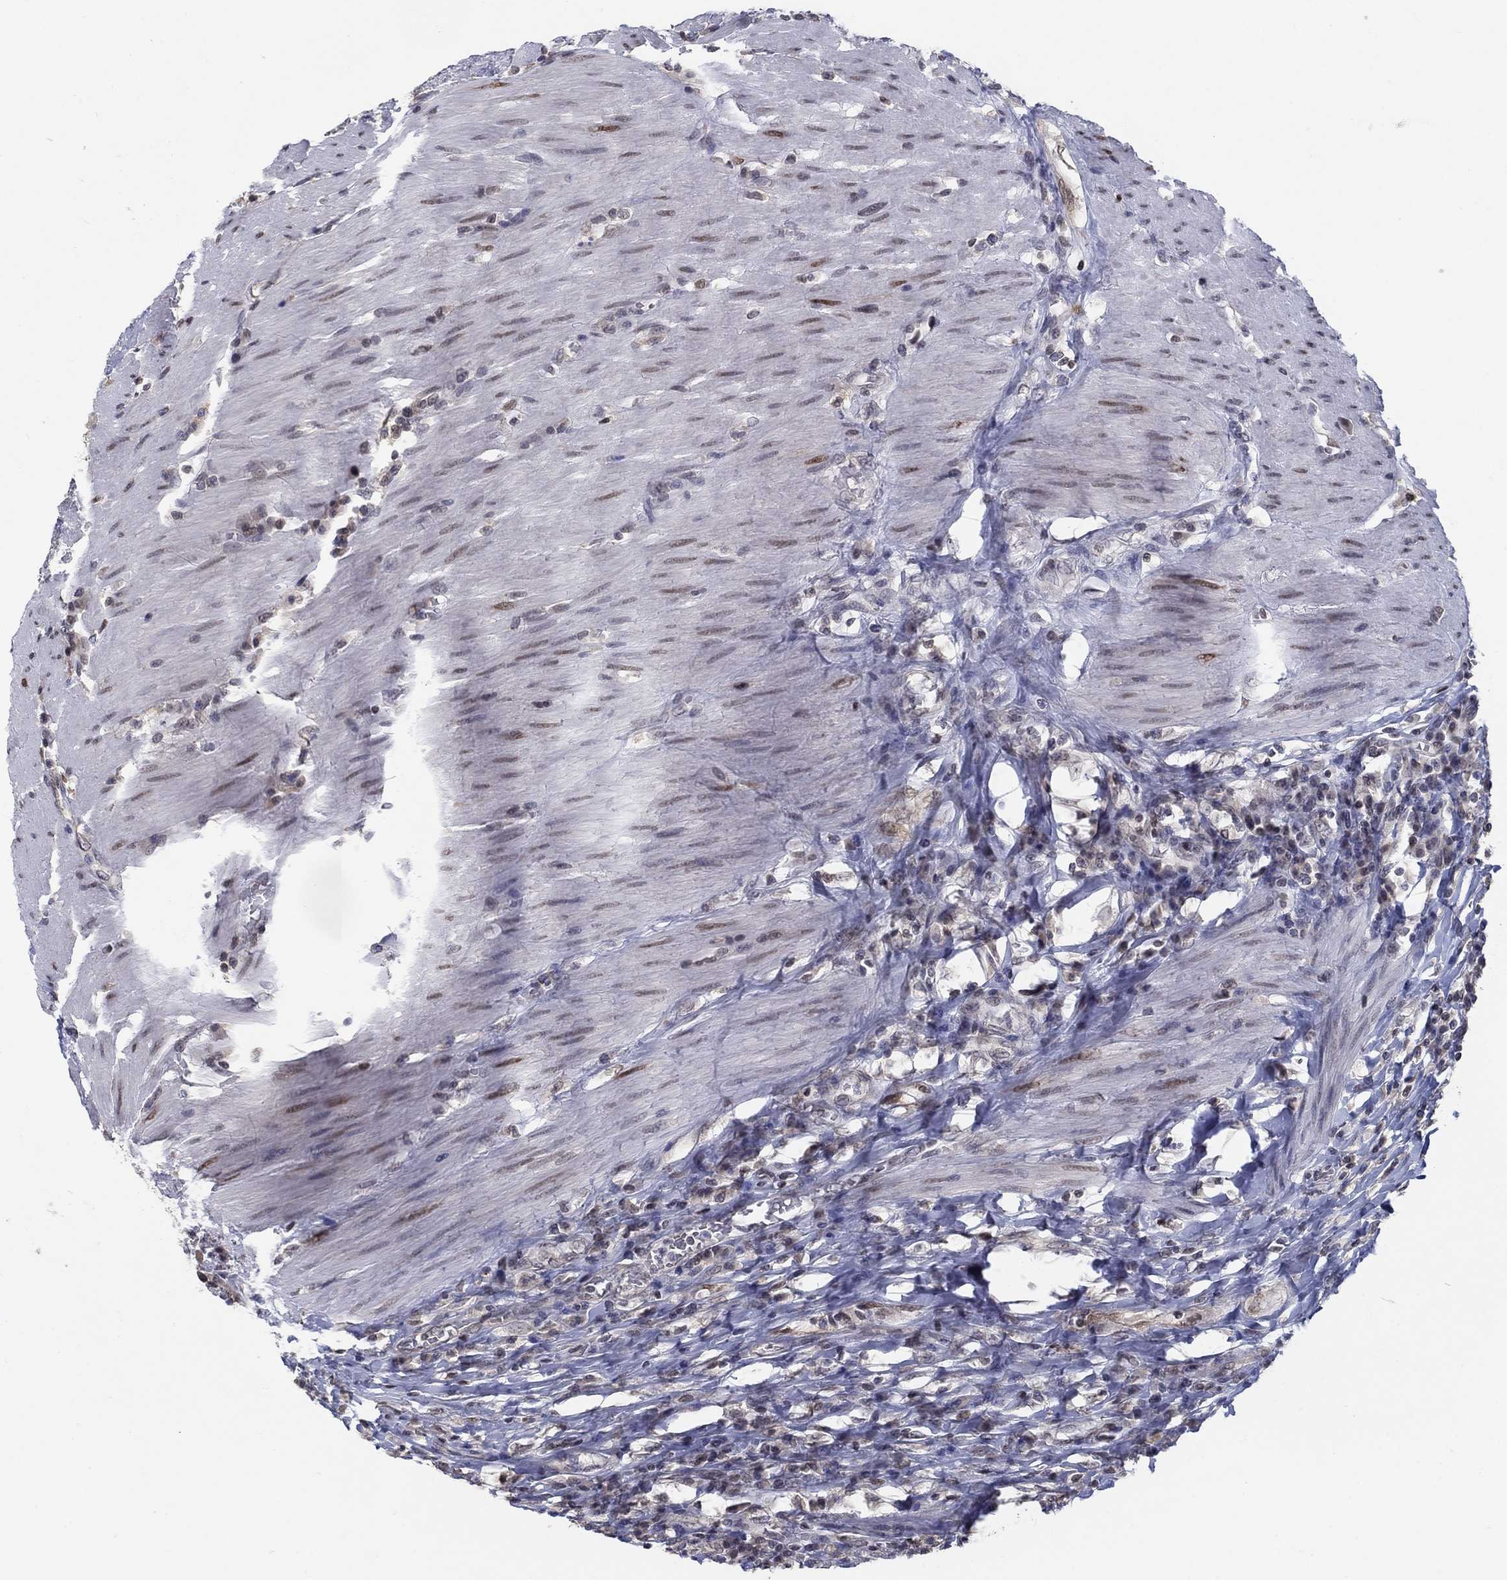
{"staining": {"intensity": "negative", "quantity": "none", "location": "none"}, "tissue": "colorectal cancer", "cell_type": "Tumor cells", "image_type": "cancer", "snomed": [{"axis": "morphology", "description": "Adenocarcinoma, NOS"}, {"axis": "topography", "description": "Colon"}], "caption": "This is a photomicrograph of immunohistochemistry staining of colorectal cancer (adenocarcinoma), which shows no positivity in tumor cells. (Stains: DAB (3,3'-diaminobenzidine) immunohistochemistry with hematoxylin counter stain, Microscopy: brightfield microscopy at high magnification).", "gene": "CENPE", "patient": {"sex": "female", "age": 86}}